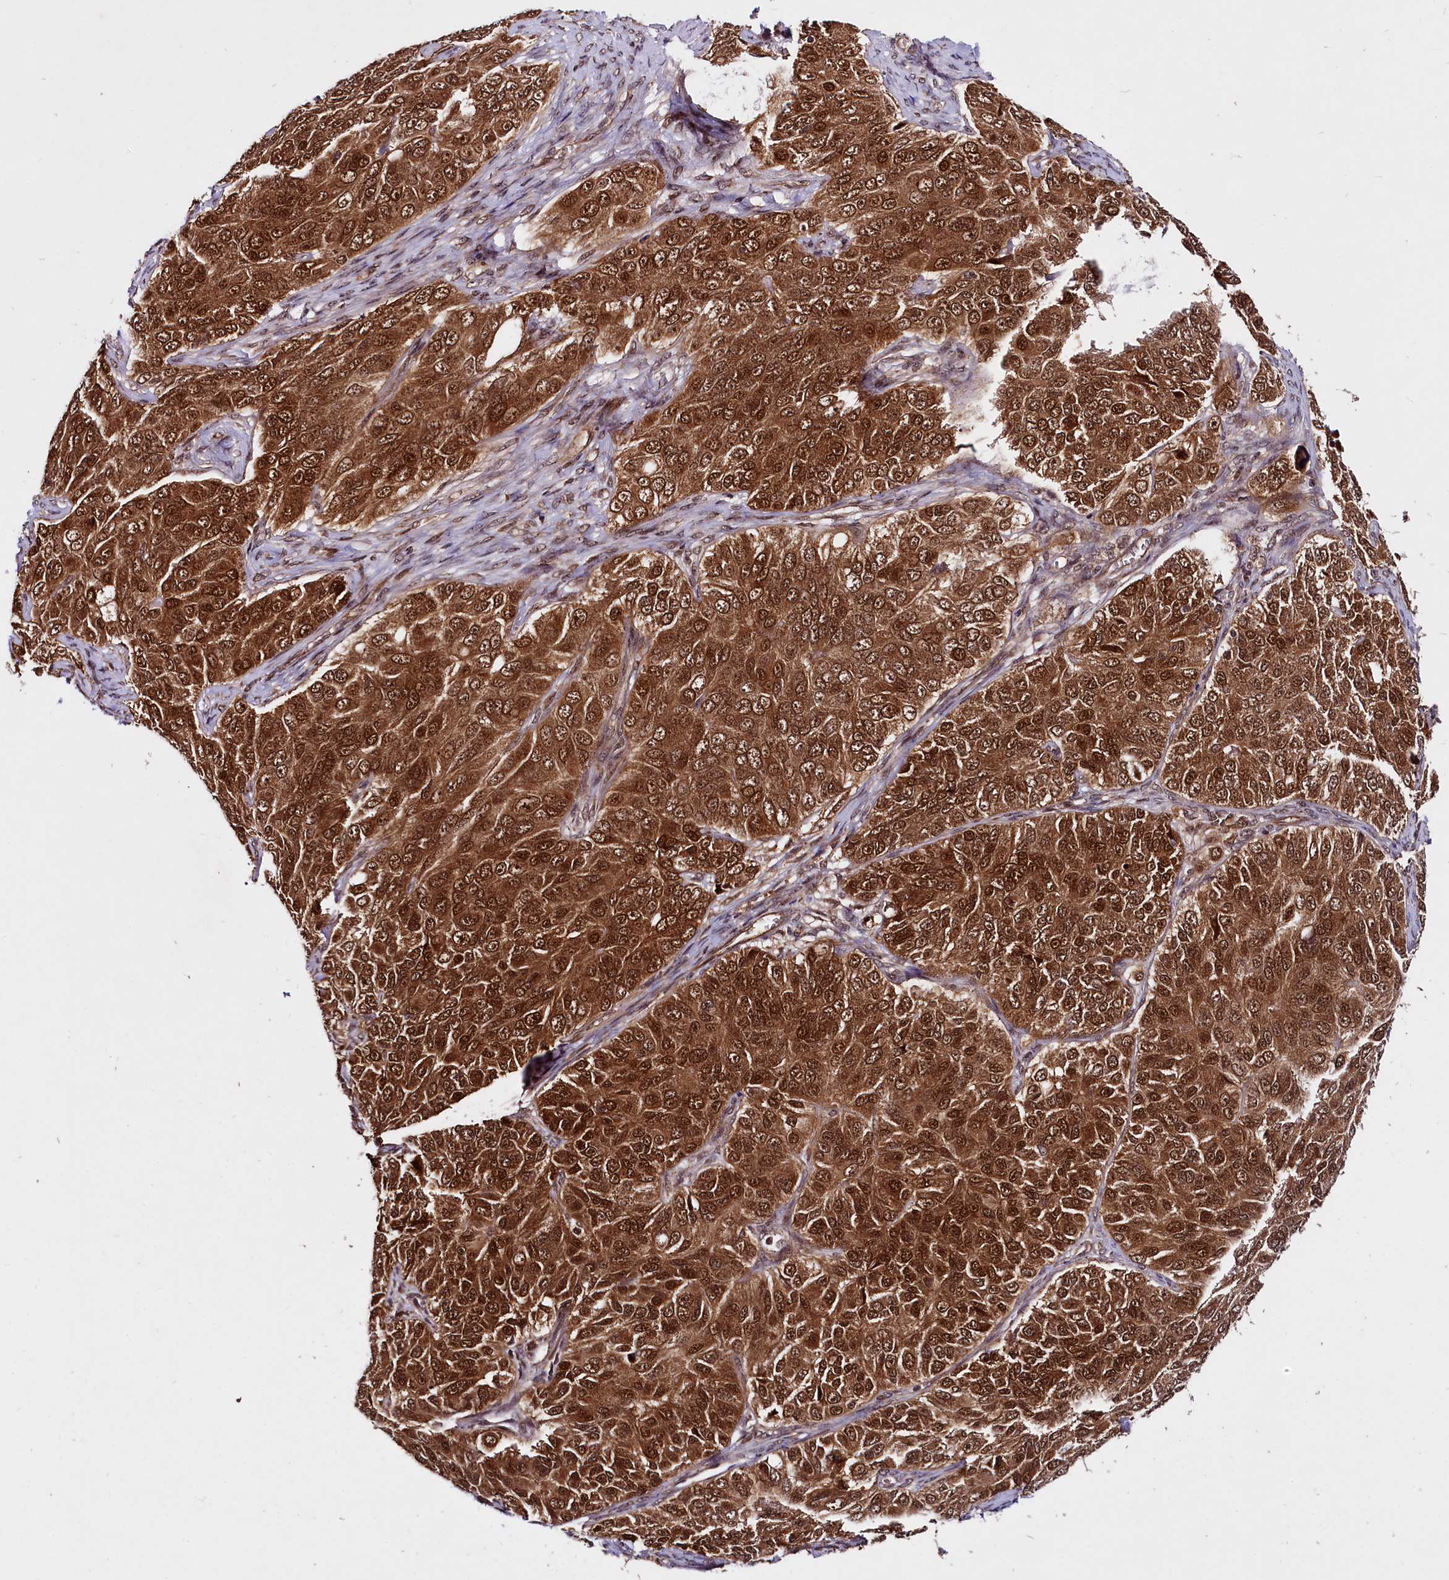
{"staining": {"intensity": "strong", "quantity": ">75%", "location": "cytoplasmic/membranous,nuclear"}, "tissue": "ovarian cancer", "cell_type": "Tumor cells", "image_type": "cancer", "snomed": [{"axis": "morphology", "description": "Carcinoma, endometroid"}, {"axis": "topography", "description": "Ovary"}], "caption": "Immunohistochemistry (IHC) of human ovarian cancer shows high levels of strong cytoplasmic/membranous and nuclear staining in about >75% of tumor cells.", "gene": "UBE3A", "patient": {"sex": "female", "age": 51}}